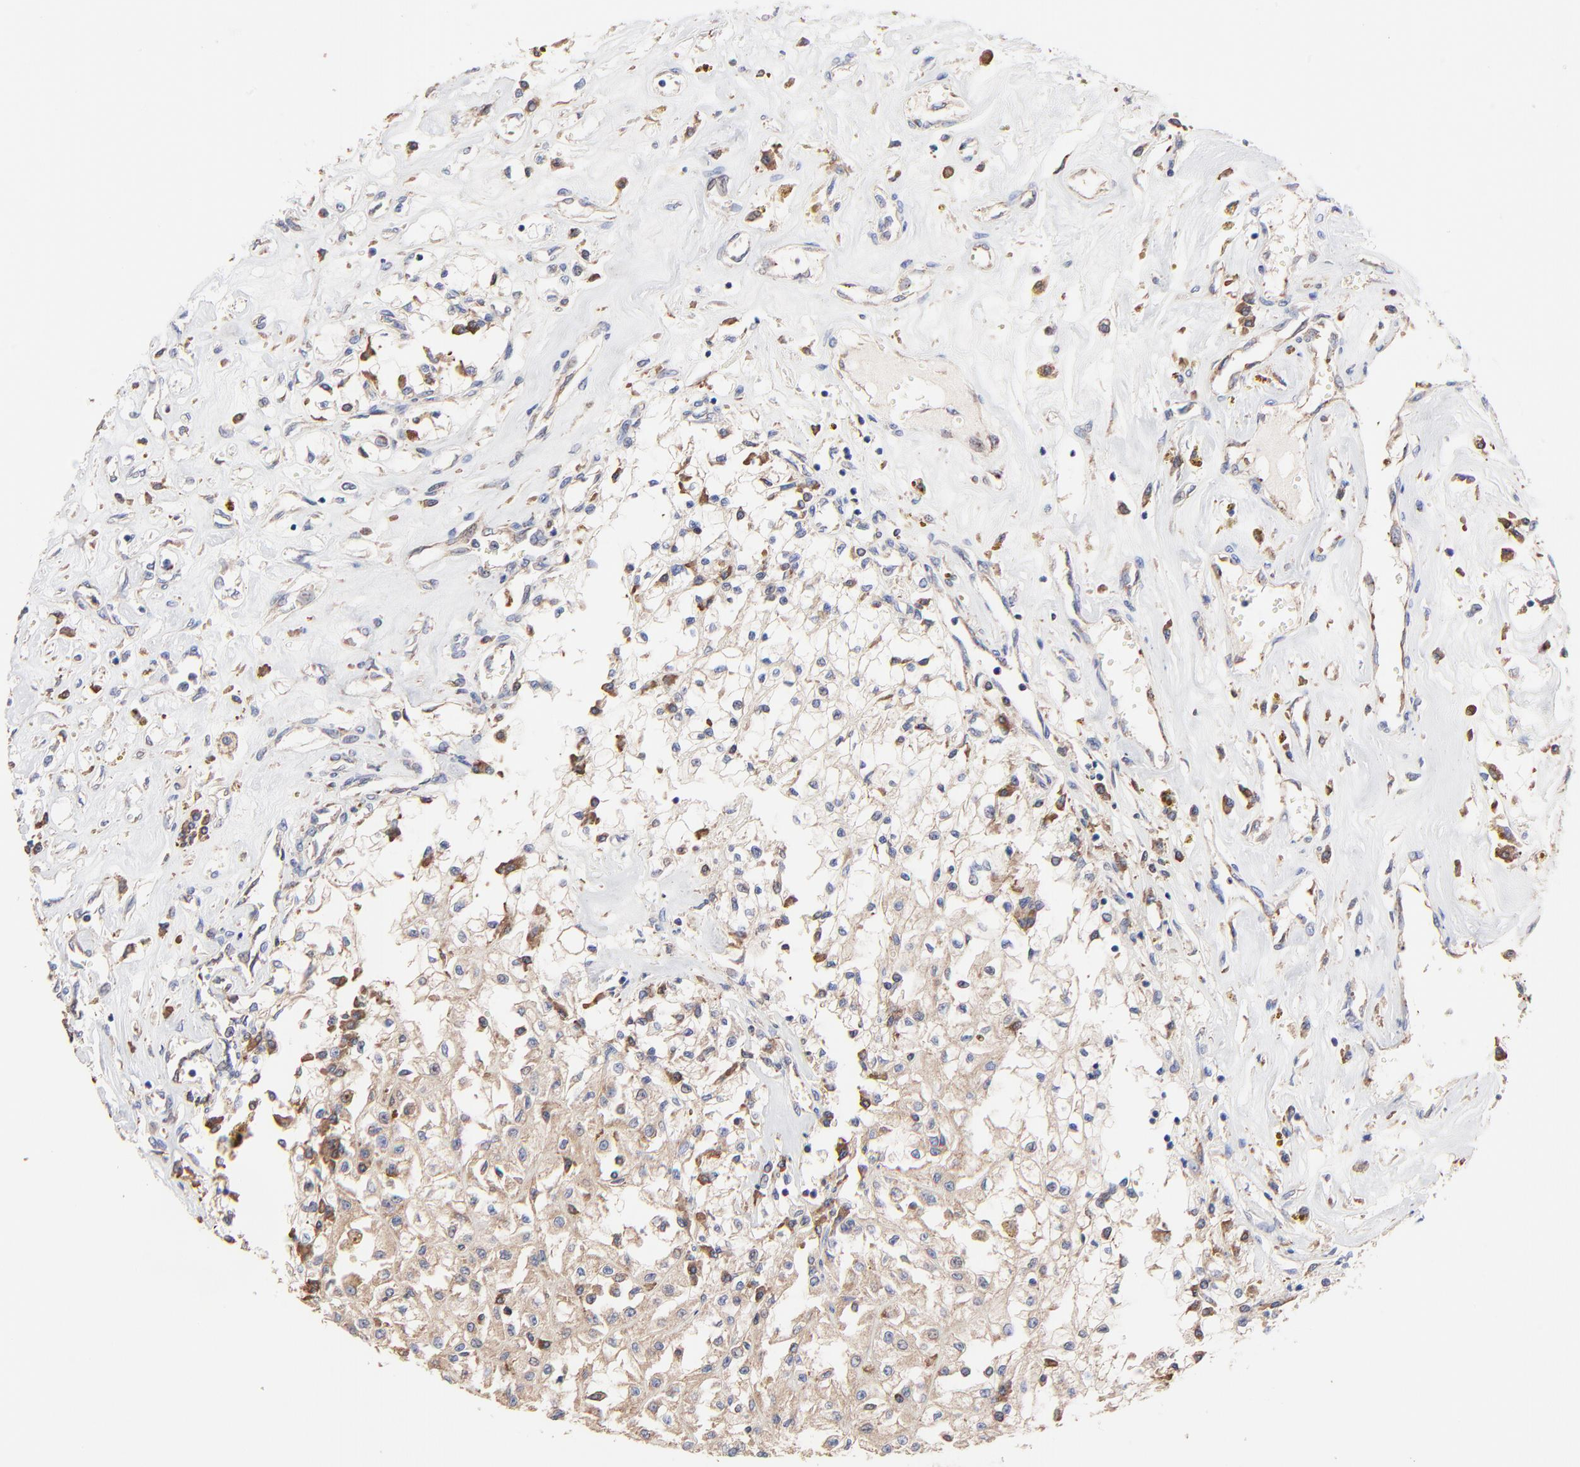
{"staining": {"intensity": "weak", "quantity": ">75%", "location": "cytoplasmic/membranous"}, "tissue": "renal cancer", "cell_type": "Tumor cells", "image_type": "cancer", "snomed": [{"axis": "morphology", "description": "Adenocarcinoma, NOS"}, {"axis": "topography", "description": "Kidney"}], "caption": "IHC of human renal adenocarcinoma reveals low levels of weak cytoplasmic/membranous staining in approximately >75% of tumor cells.", "gene": "PPFIBP2", "patient": {"sex": "male", "age": 78}}